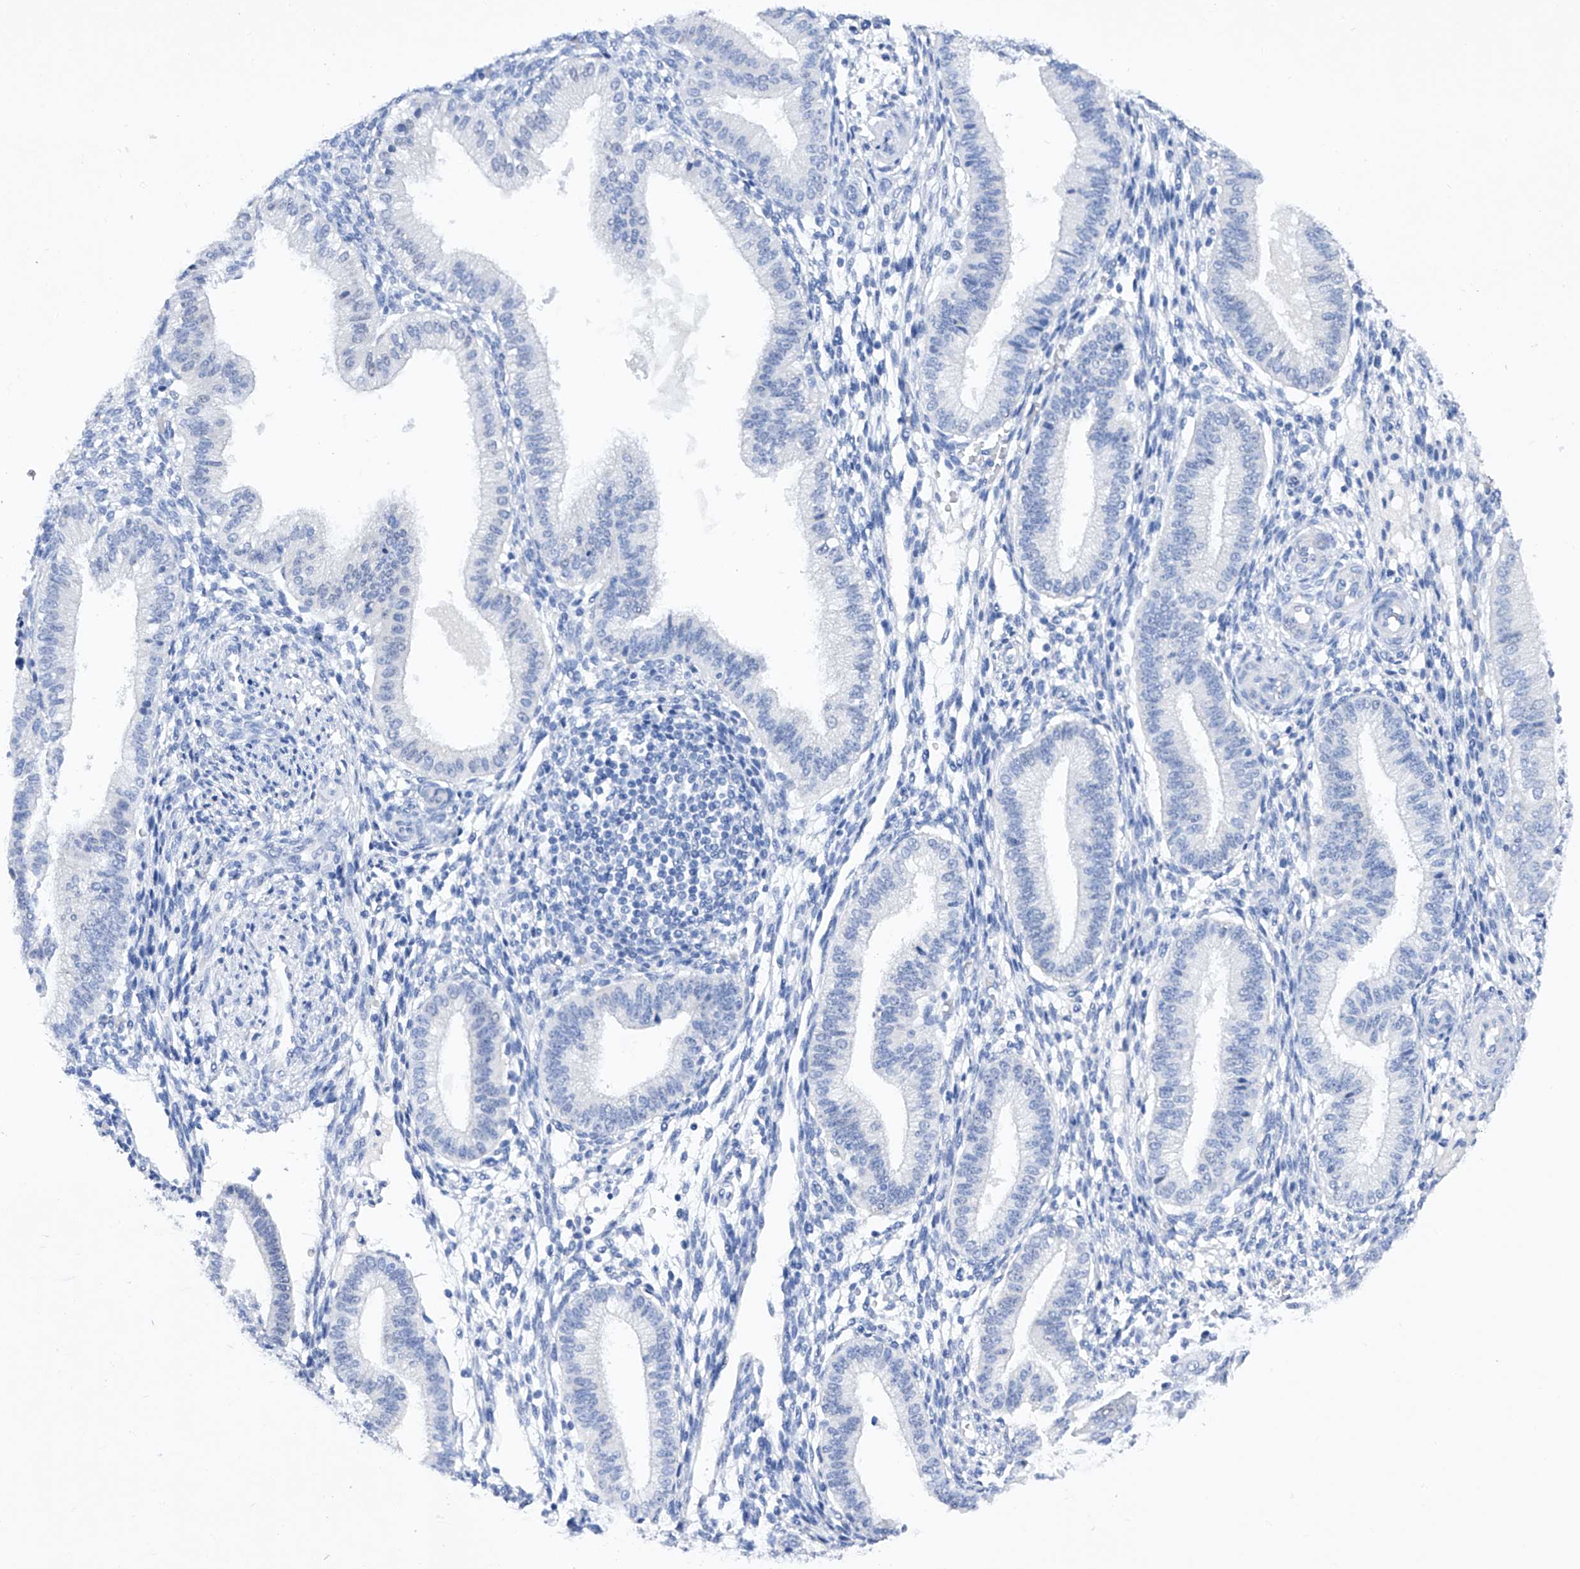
{"staining": {"intensity": "negative", "quantity": "none", "location": "none"}, "tissue": "endometrium", "cell_type": "Cells in endometrial stroma", "image_type": "normal", "snomed": [{"axis": "morphology", "description": "Normal tissue, NOS"}, {"axis": "topography", "description": "Endometrium"}], "caption": "The micrograph shows no significant expression in cells in endometrial stroma of endometrium.", "gene": "BARX2", "patient": {"sex": "female", "age": 39}}